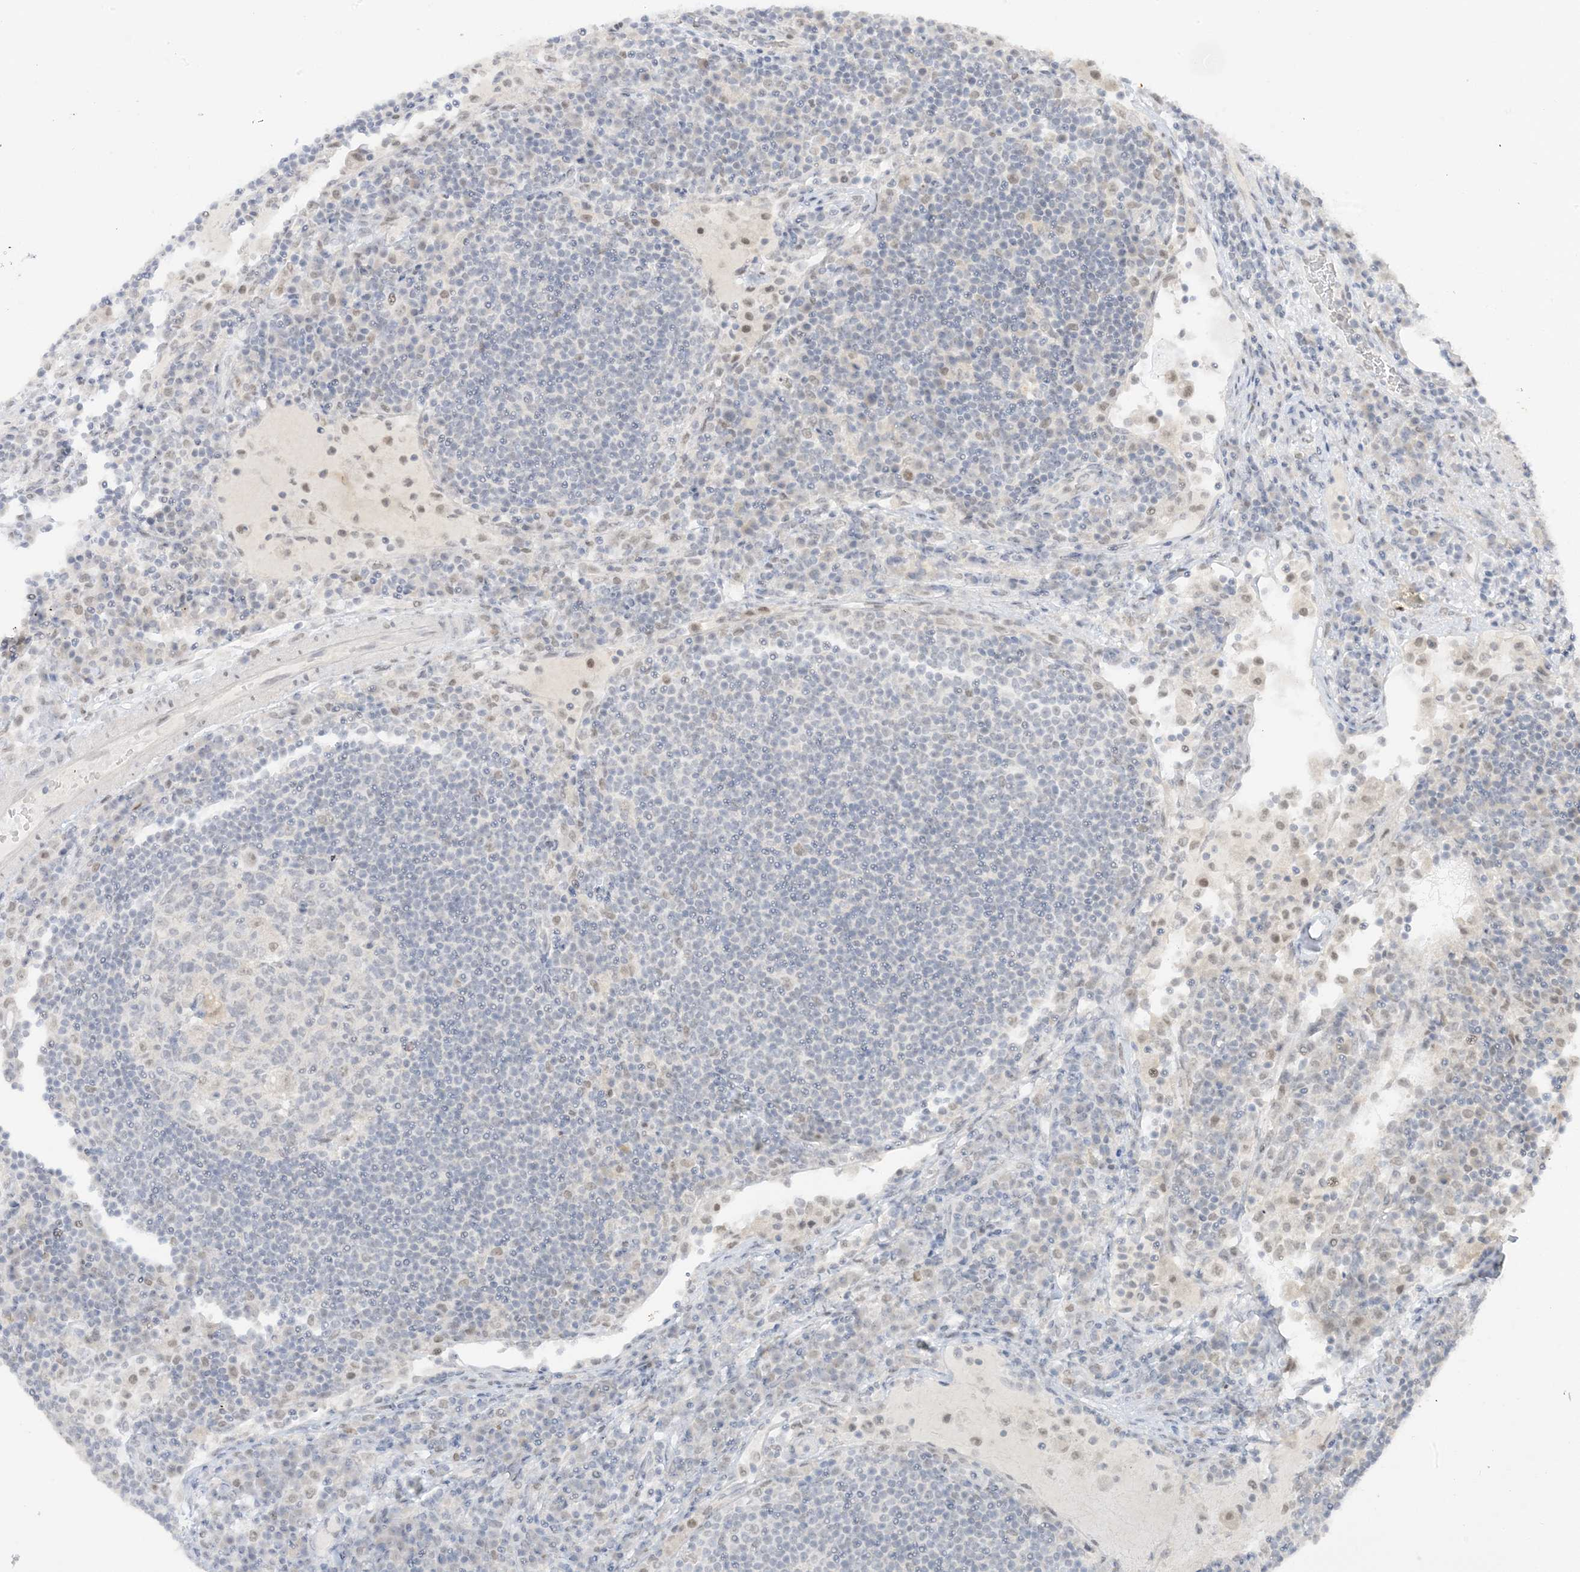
{"staining": {"intensity": "negative", "quantity": "none", "location": "none"}, "tissue": "lymph node", "cell_type": "Germinal center cells", "image_type": "normal", "snomed": [{"axis": "morphology", "description": "Normal tissue, NOS"}, {"axis": "topography", "description": "Lymph node"}], "caption": "The micrograph reveals no significant staining in germinal center cells of lymph node. The staining was performed using DAB to visualize the protein expression in brown, while the nuclei were stained in blue with hematoxylin (Magnification: 20x).", "gene": "MSL3", "patient": {"sex": "female", "age": 53}}